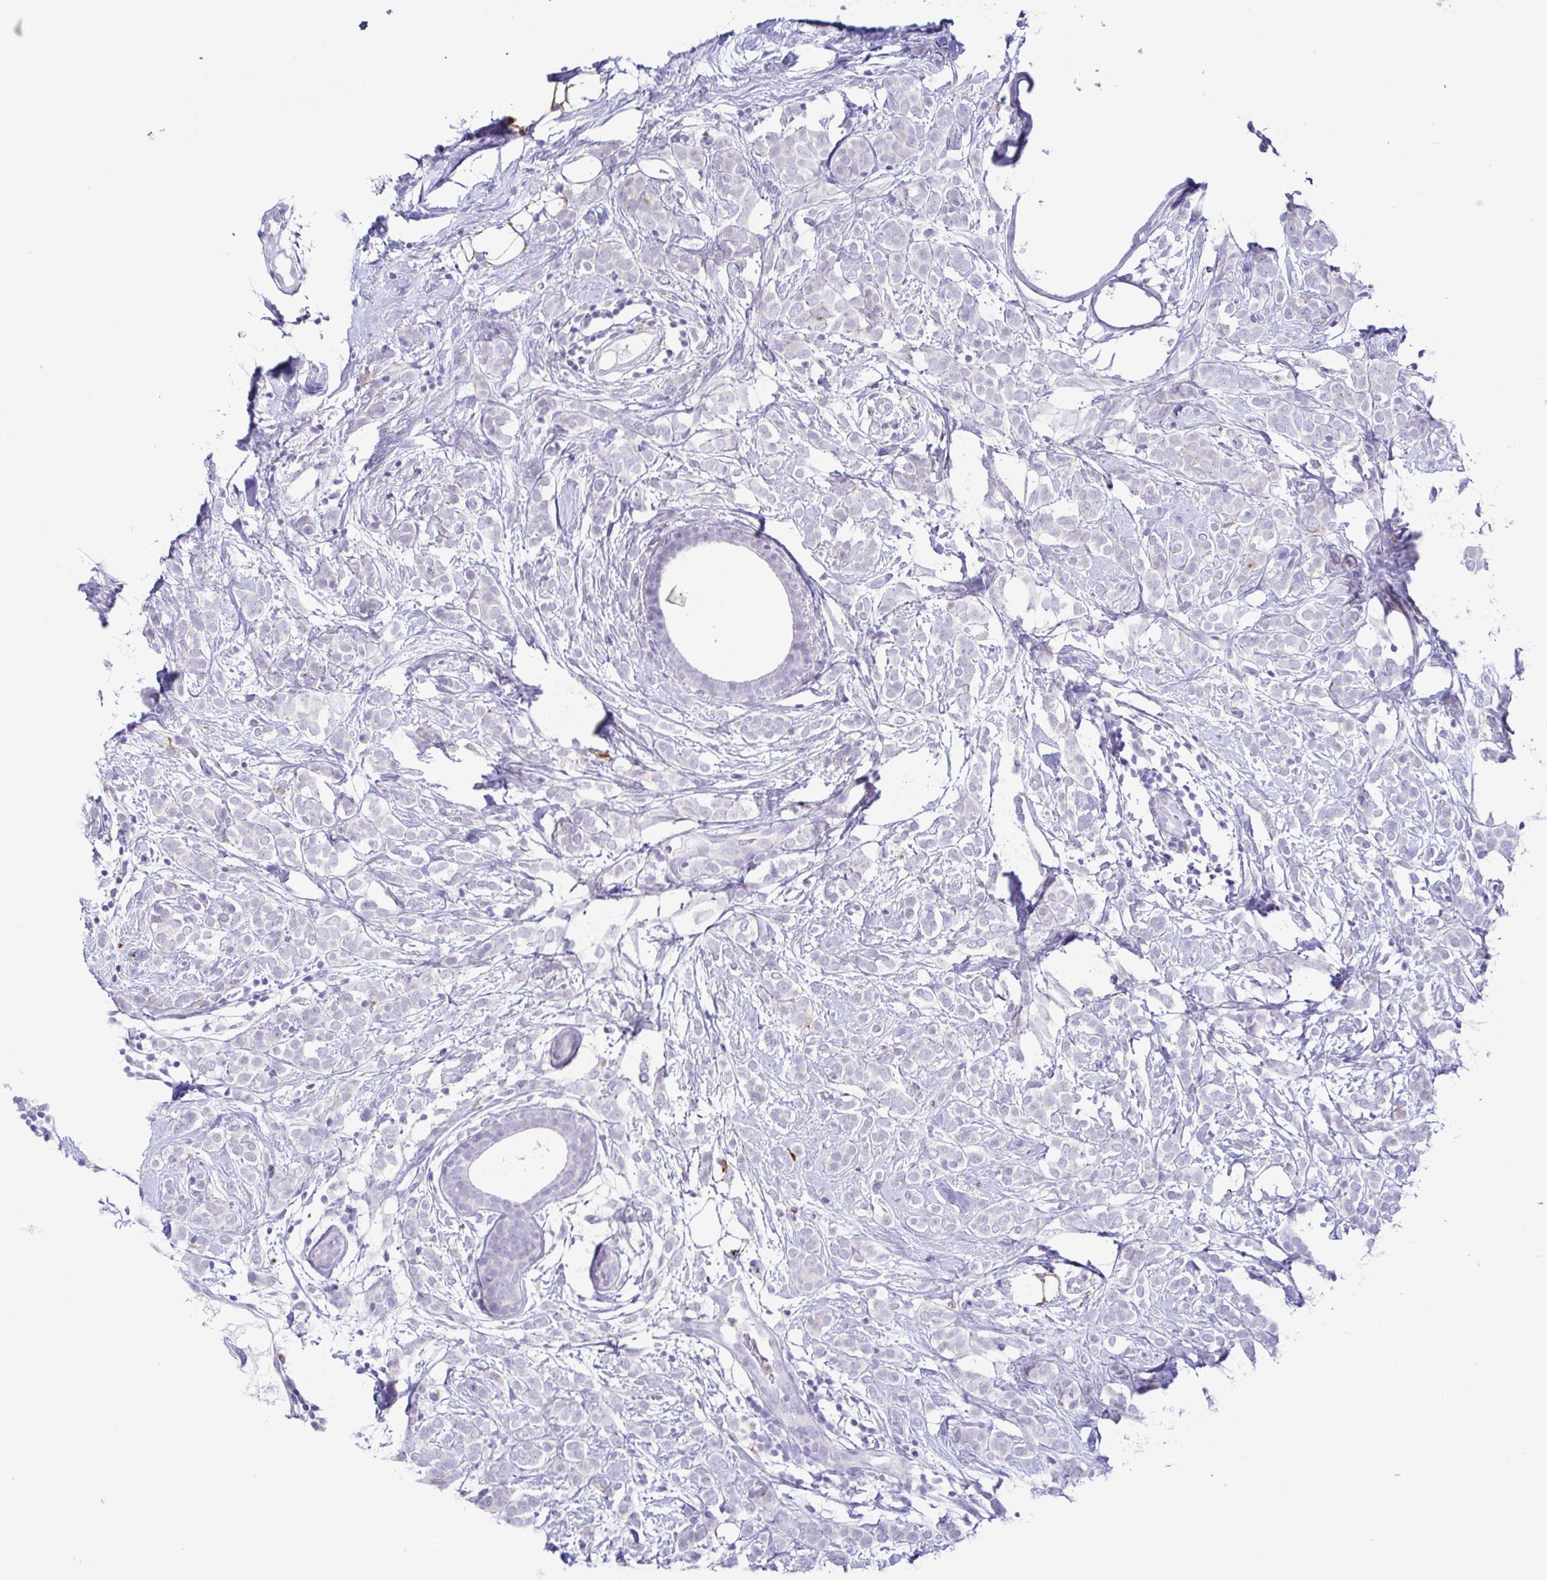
{"staining": {"intensity": "negative", "quantity": "none", "location": "none"}, "tissue": "breast cancer", "cell_type": "Tumor cells", "image_type": "cancer", "snomed": [{"axis": "morphology", "description": "Lobular carcinoma"}, {"axis": "topography", "description": "Breast"}], "caption": "Tumor cells are negative for brown protein staining in breast cancer (lobular carcinoma).", "gene": "ATP6V1G2", "patient": {"sex": "female", "age": 49}}